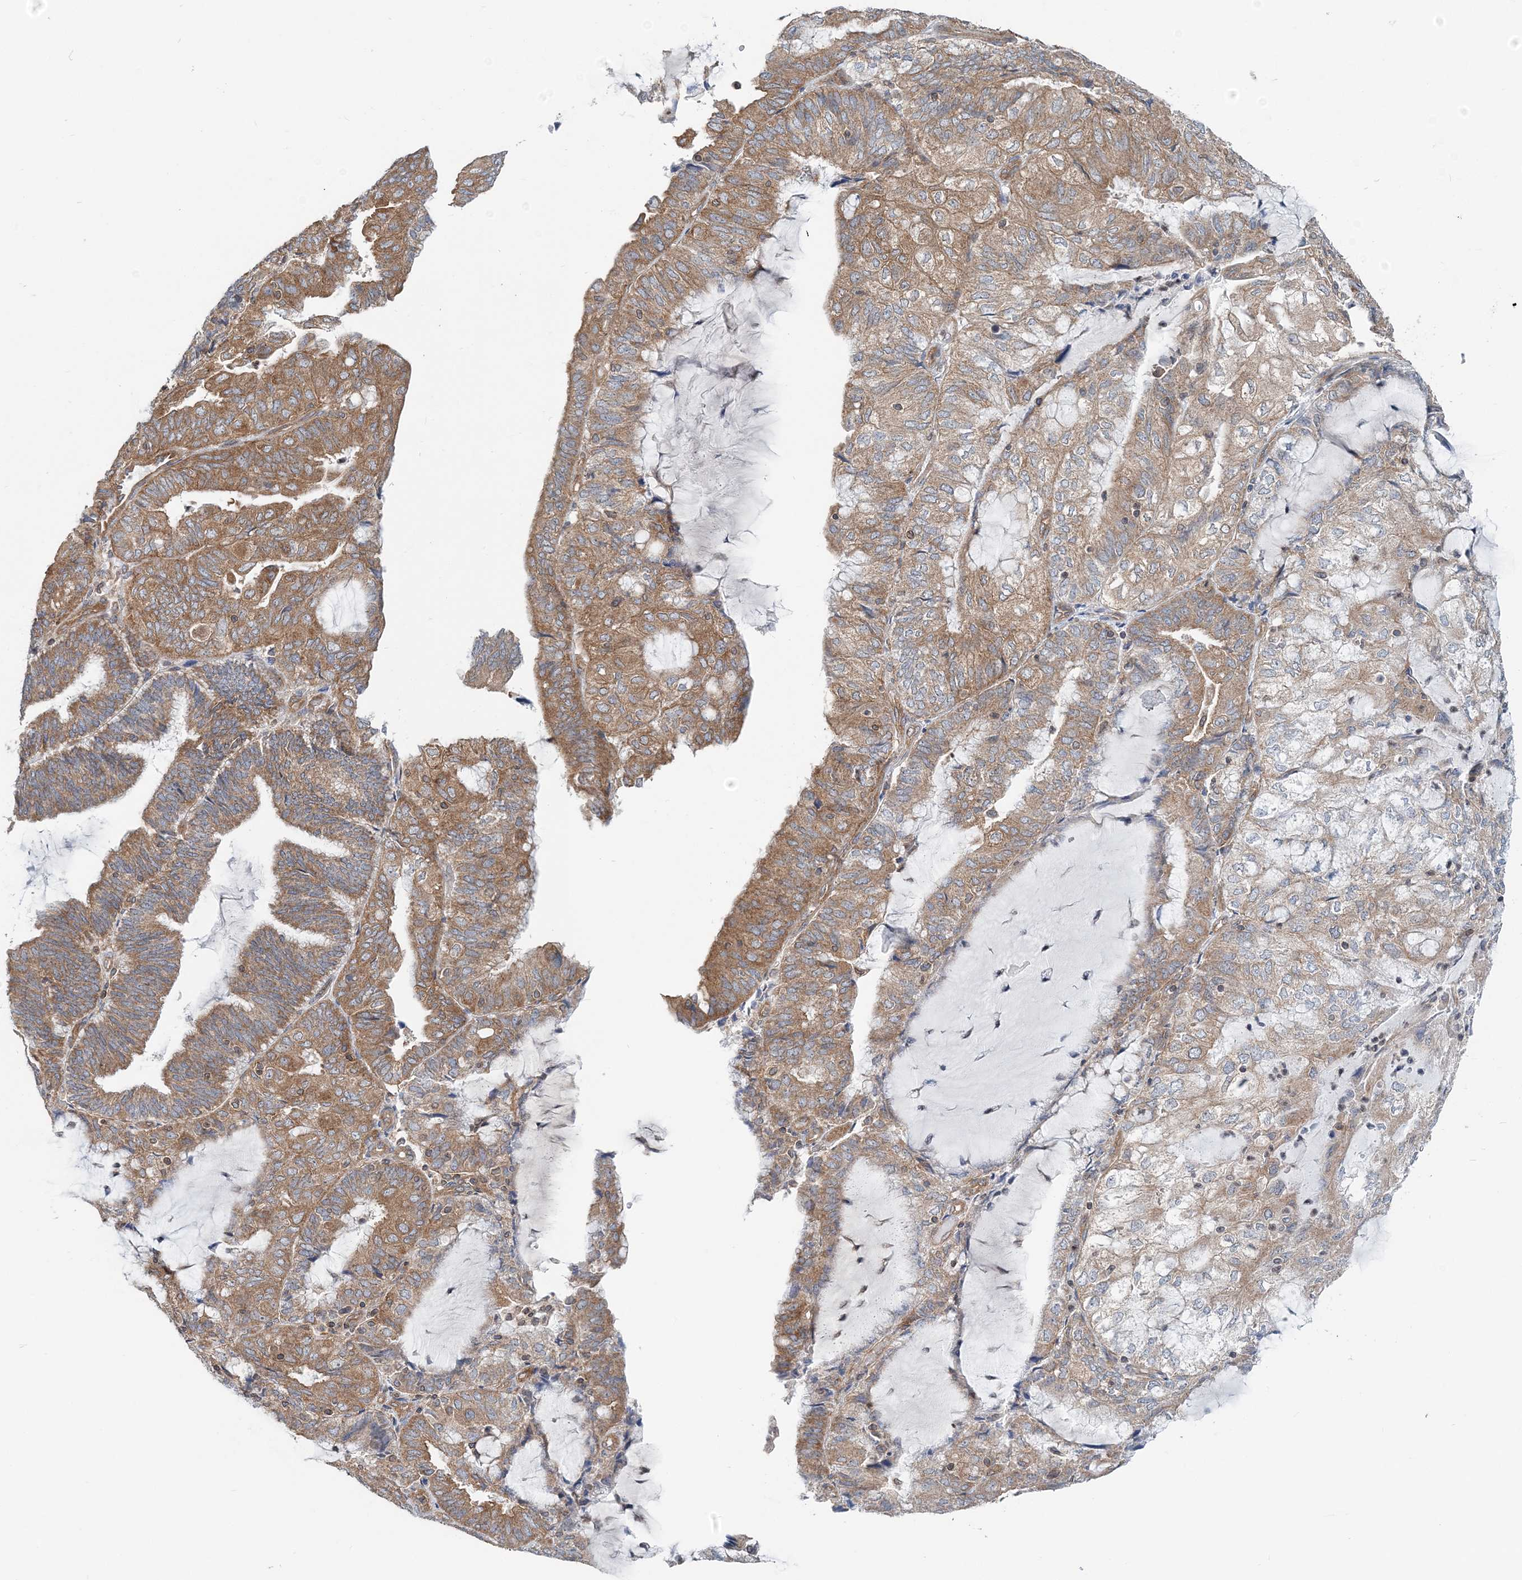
{"staining": {"intensity": "moderate", "quantity": ">75%", "location": "cytoplasmic/membranous"}, "tissue": "endometrial cancer", "cell_type": "Tumor cells", "image_type": "cancer", "snomed": [{"axis": "morphology", "description": "Adenocarcinoma, NOS"}, {"axis": "topography", "description": "Endometrium"}], "caption": "Immunohistochemical staining of human adenocarcinoma (endometrial) displays moderate cytoplasmic/membranous protein staining in about >75% of tumor cells.", "gene": "MOB4", "patient": {"sex": "female", "age": 81}}